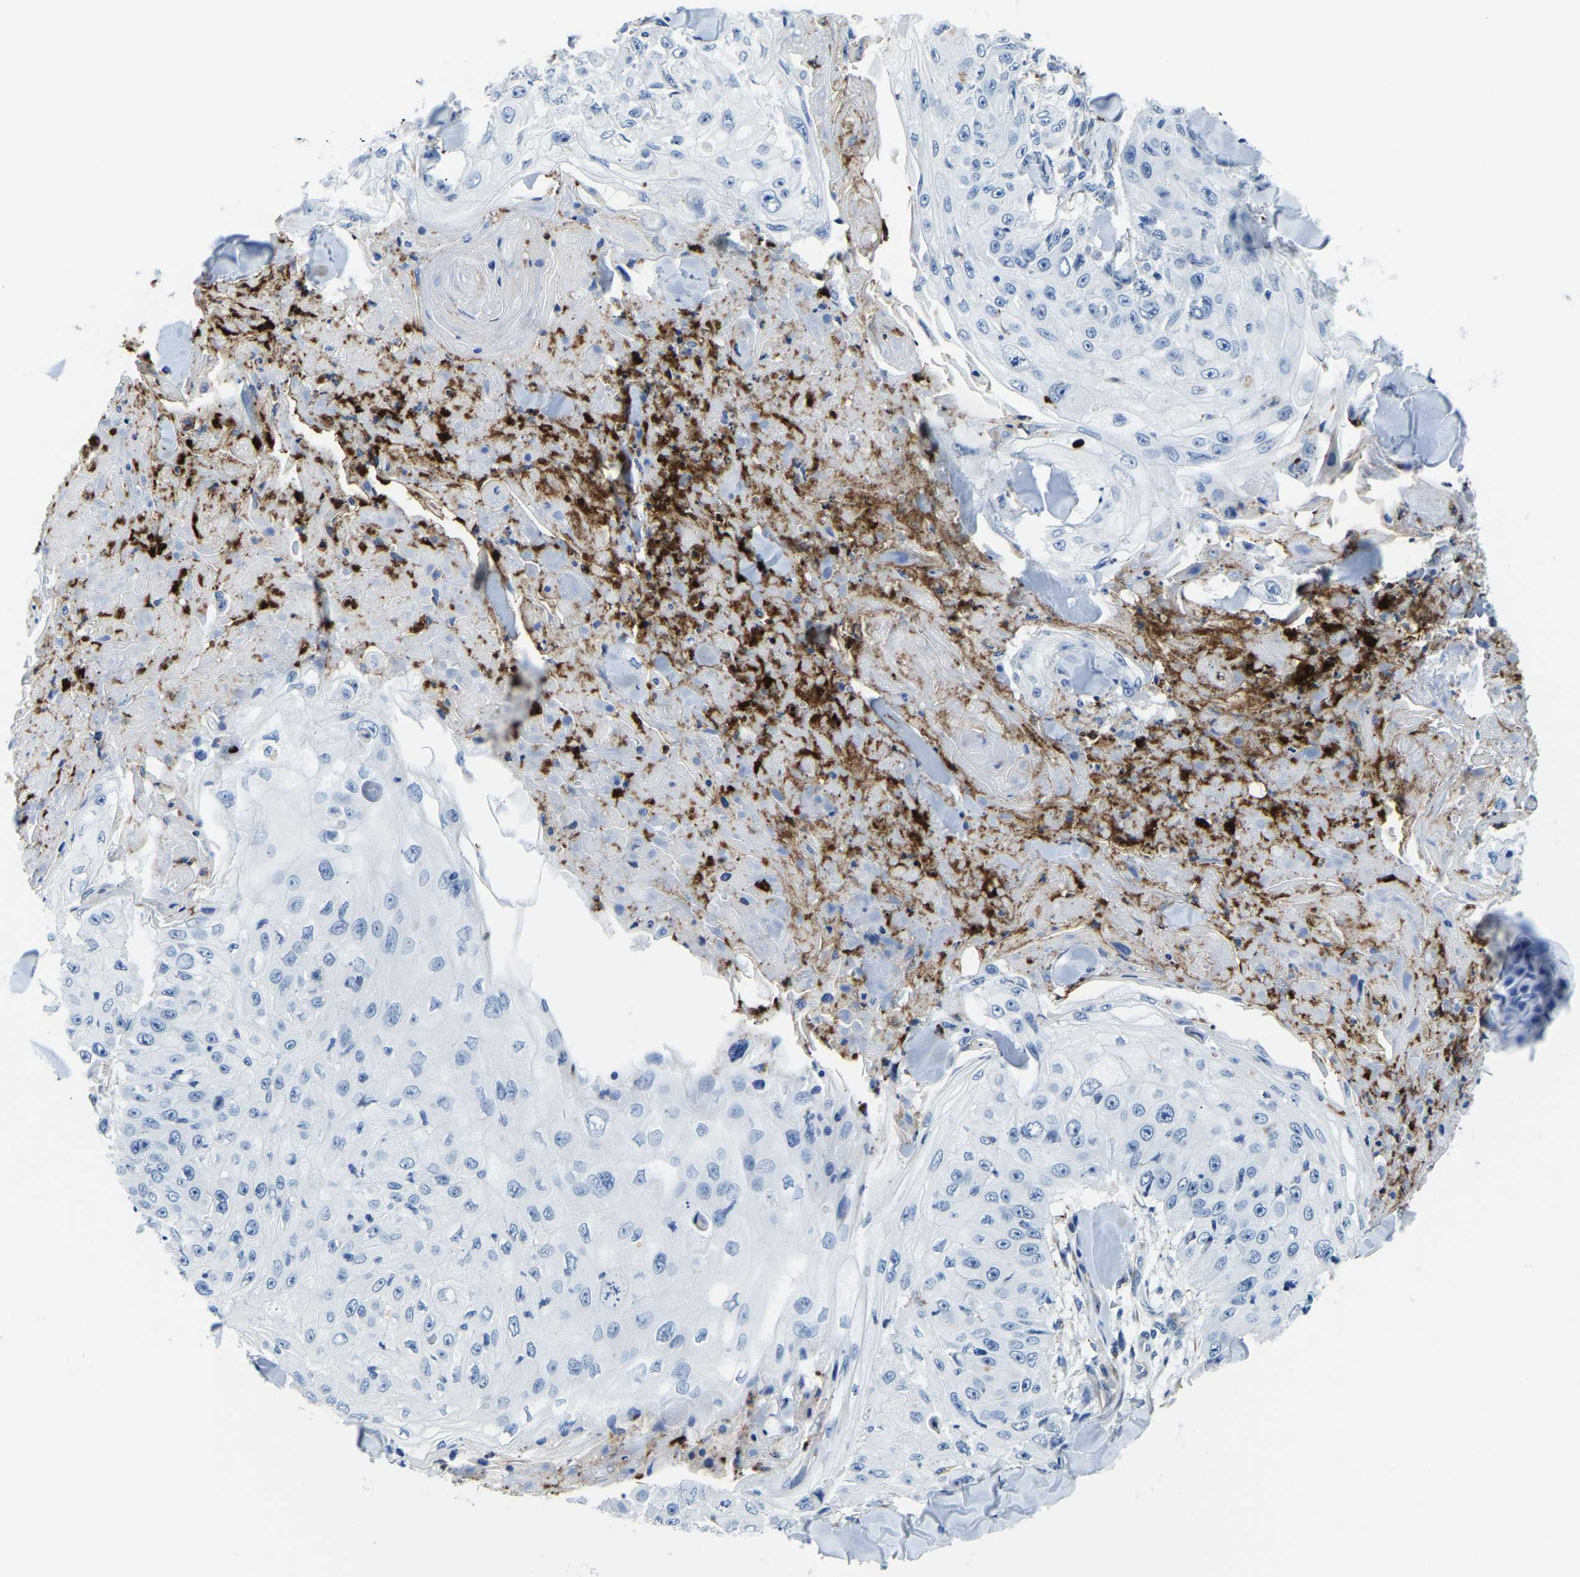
{"staining": {"intensity": "negative", "quantity": "none", "location": "none"}, "tissue": "skin cancer", "cell_type": "Tumor cells", "image_type": "cancer", "snomed": [{"axis": "morphology", "description": "Squamous cell carcinoma, NOS"}, {"axis": "topography", "description": "Skin"}], "caption": "DAB (3,3'-diaminobenzidine) immunohistochemical staining of human skin cancer reveals no significant expression in tumor cells. (Brightfield microscopy of DAB (3,3'-diaminobenzidine) IHC at high magnification).", "gene": "MS4A3", "patient": {"sex": "male", "age": 86}}